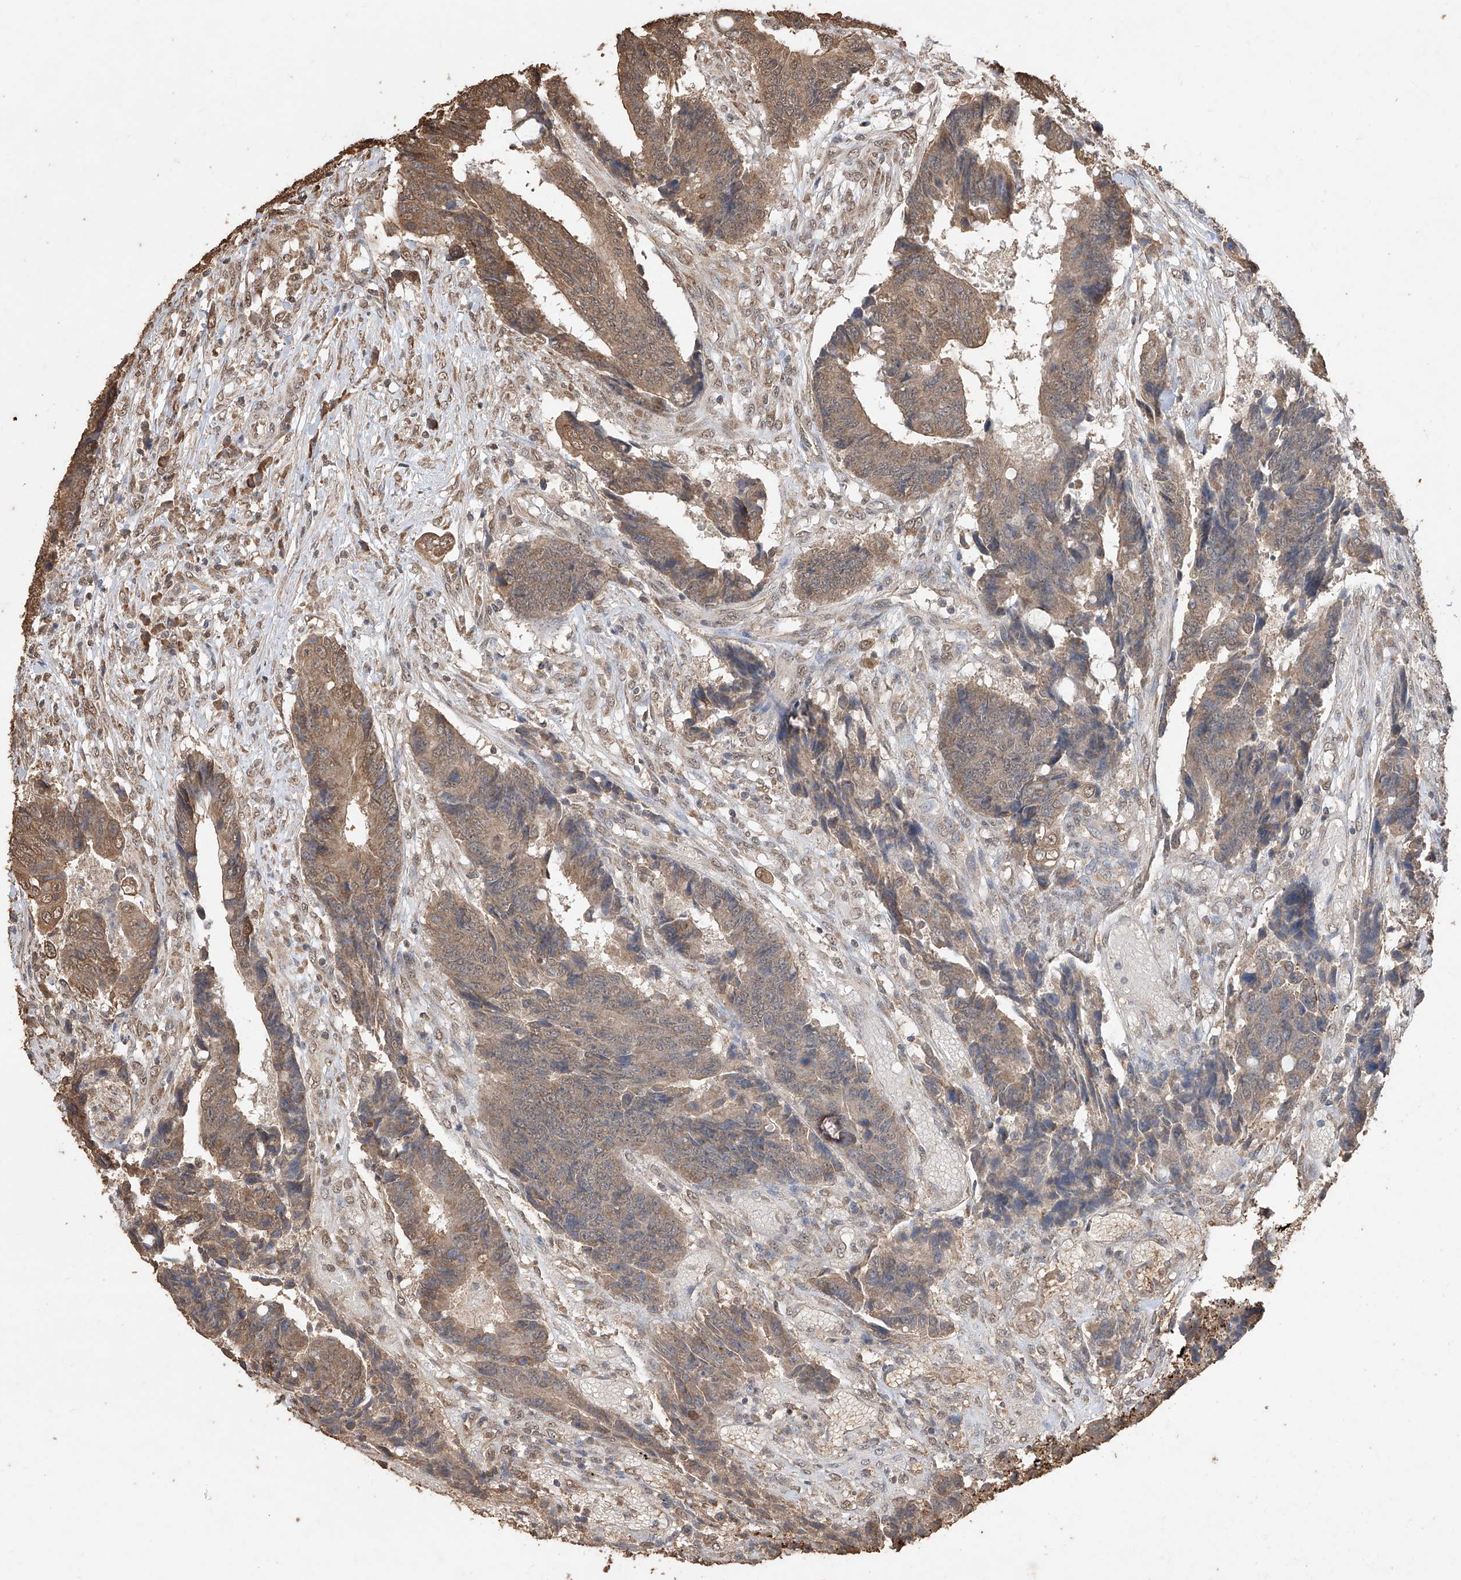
{"staining": {"intensity": "moderate", "quantity": ">75%", "location": "cytoplasmic/membranous"}, "tissue": "colorectal cancer", "cell_type": "Tumor cells", "image_type": "cancer", "snomed": [{"axis": "morphology", "description": "Adenocarcinoma, NOS"}, {"axis": "topography", "description": "Rectum"}], "caption": "Immunohistochemistry (IHC) (DAB (3,3'-diaminobenzidine)) staining of colorectal cancer (adenocarcinoma) reveals moderate cytoplasmic/membranous protein staining in approximately >75% of tumor cells.", "gene": "ELOVL1", "patient": {"sex": "male", "age": 84}}